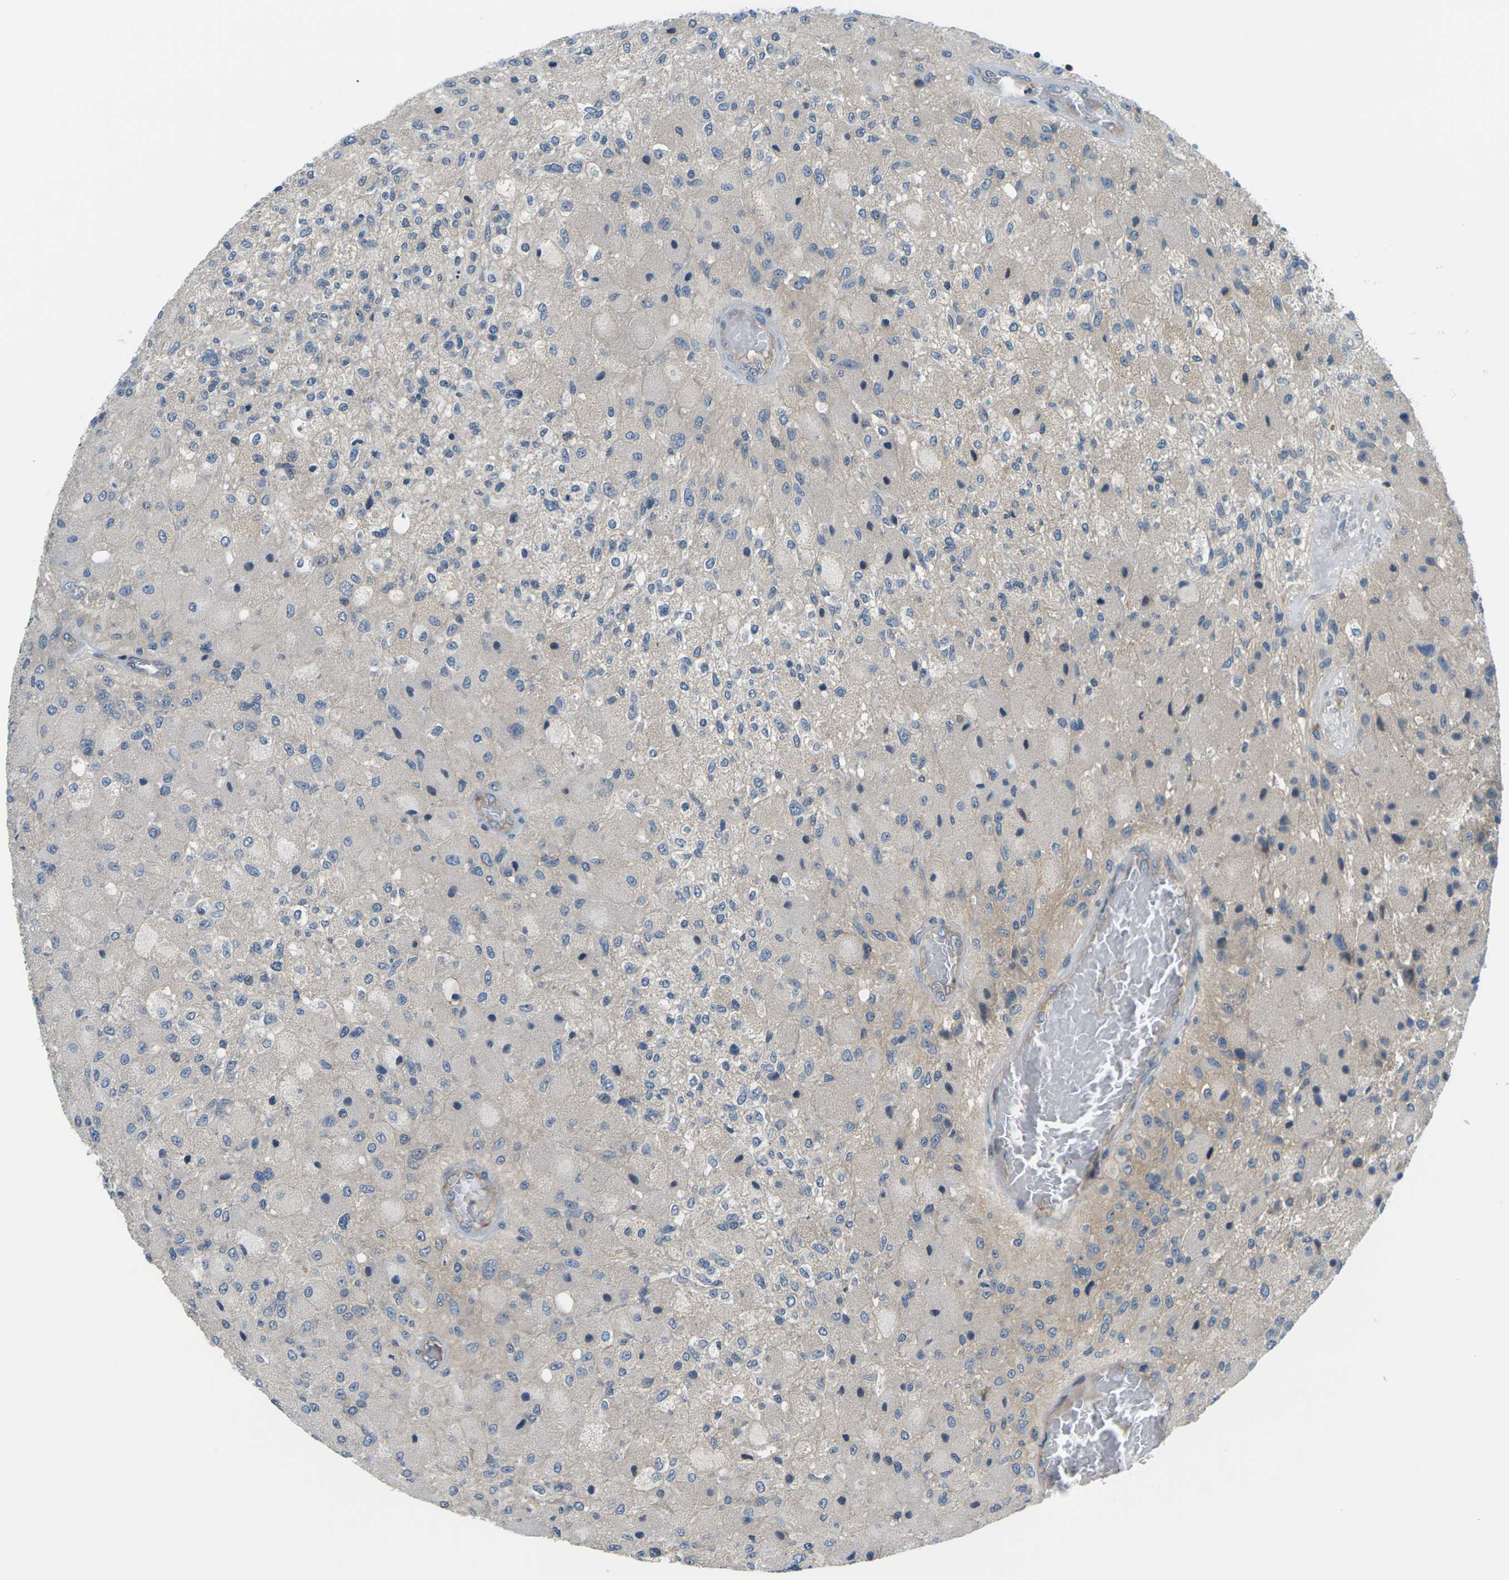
{"staining": {"intensity": "negative", "quantity": "none", "location": "none"}, "tissue": "glioma", "cell_type": "Tumor cells", "image_type": "cancer", "snomed": [{"axis": "morphology", "description": "Normal tissue, NOS"}, {"axis": "morphology", "description": "Glioma, malignant, High grade"}, {"axis": "topography", "description": "Cerebral cortex"}], "caption": "Tumor cells are negative for protein expression in human glioma. (DAB (3,3'-diaminobenzidine) immunohistochemistry (IHC) with hematoxylin counter stain).", "gene": "SLC13A3", "patient": {"sex": "male", "age": 77}}